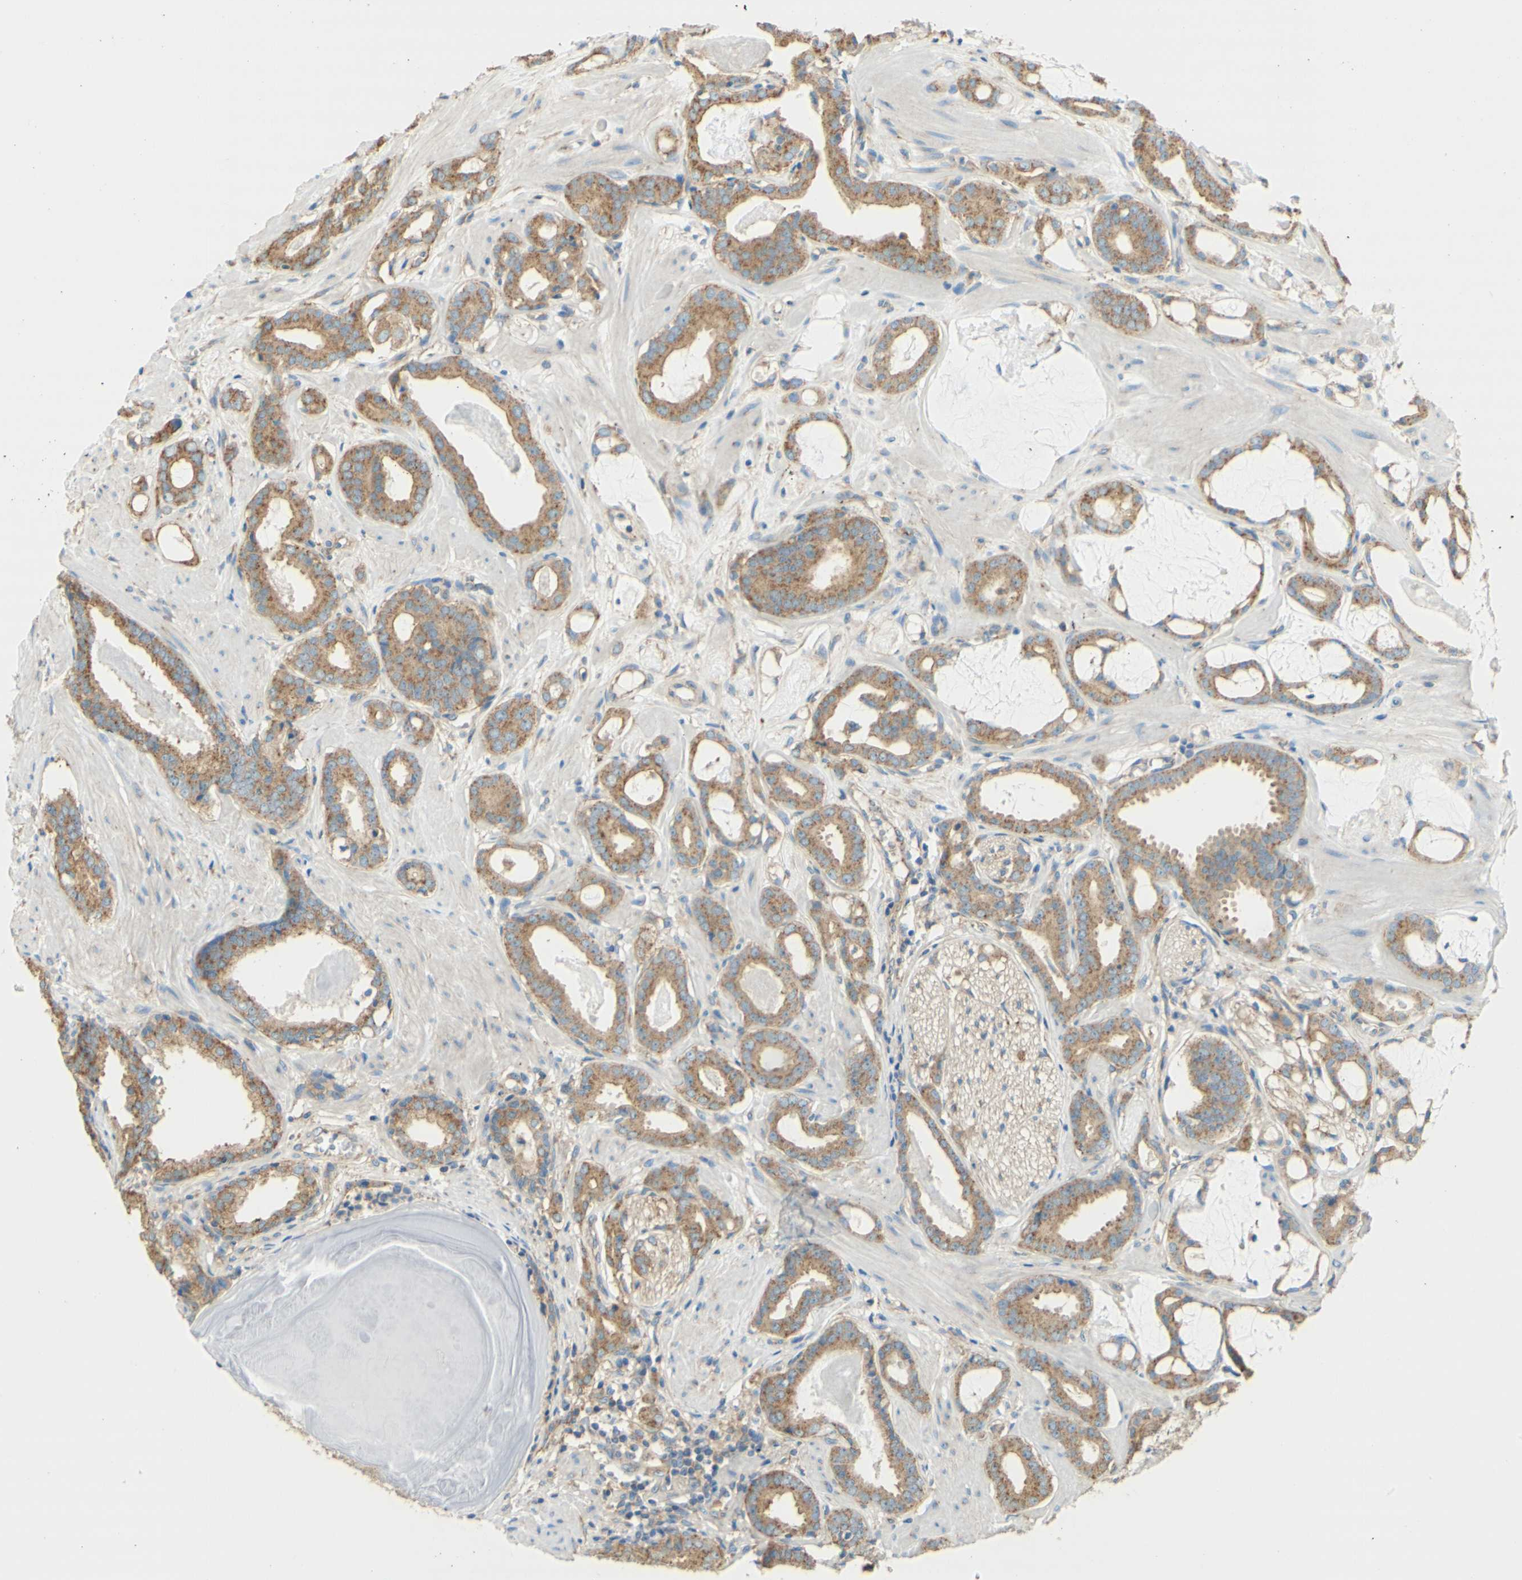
{"staining": {"intensity": "moderate", "quantity": ">75%", "location": "cytoplasmic/membranous"}, "tissue": "prostate cancer", "cell_type": "Tumor cells", "image_type": "cancer", "snomed": [{"axis": "morphology", "description": "Adenocarcinoma, Low grade"}, {"axis": "topography", "description": "Prostate"}], "caption": "Prostate cancer was stained to show a protein in brown. There is medium levels of moderate cytoplasmic/membranous staining in about >75% of tumor cells.", "gene": "CLTC", "patient": {"sex": "male", "age": 53}}